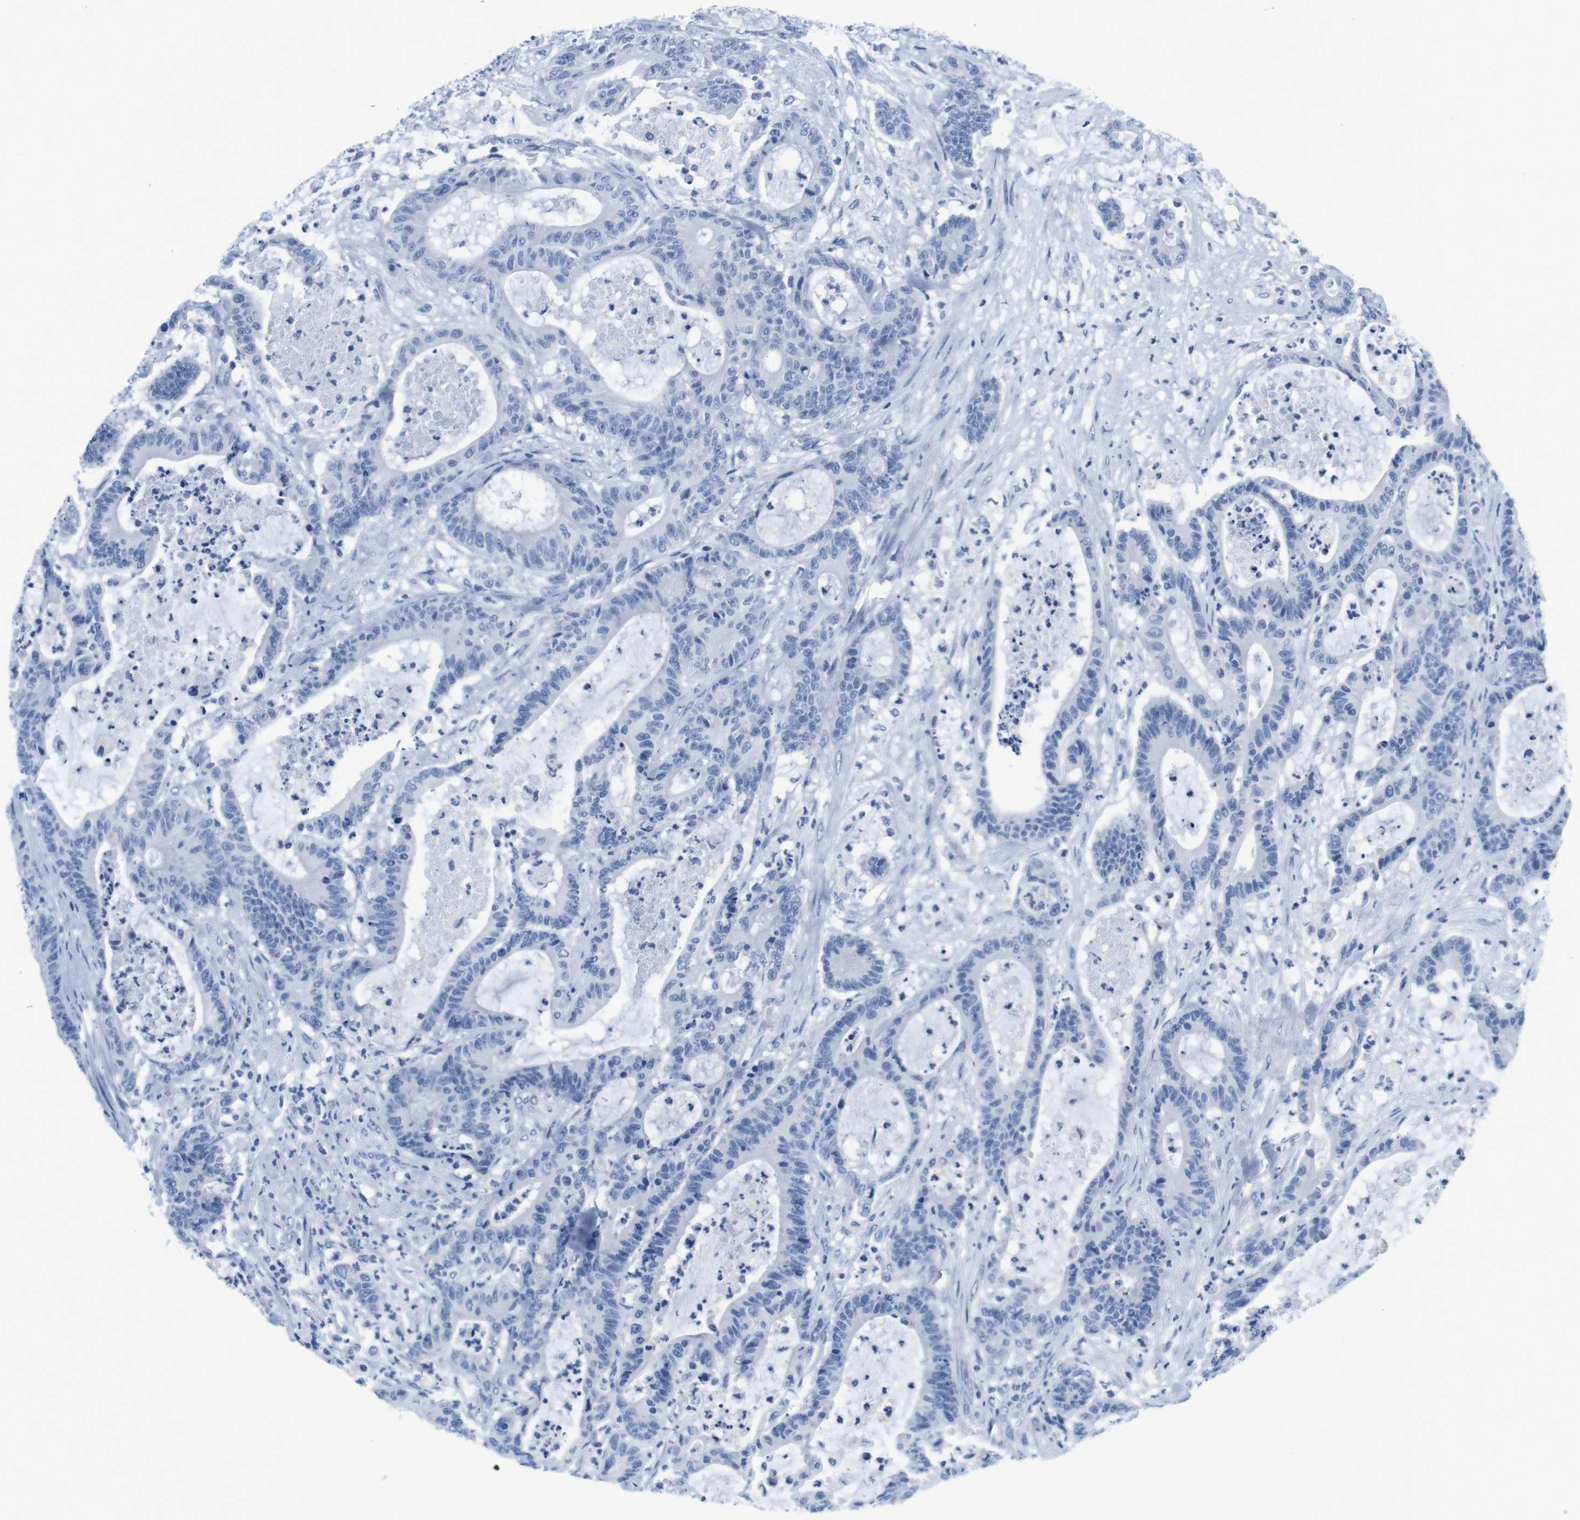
{"staining": {"intensity": "negative", "quantity": "none", "location": "none"}, "tissue": "colorectal cancer", "cell_type": "Tumor cells", "image_type": "cancer", "snomed": [{"axis": "morphology", "description": "Adenocarcinoma, NOS"}, {"axis": "topography", "description": "Colon"}], "caption": "DAB (3,3'-diaminobenzidine) immunohistochemical staining of colorectal cancer reveals no significant expression in tumor cells.", "gene": "MAP6", "patient": {"sex": "female", "age": 84}}